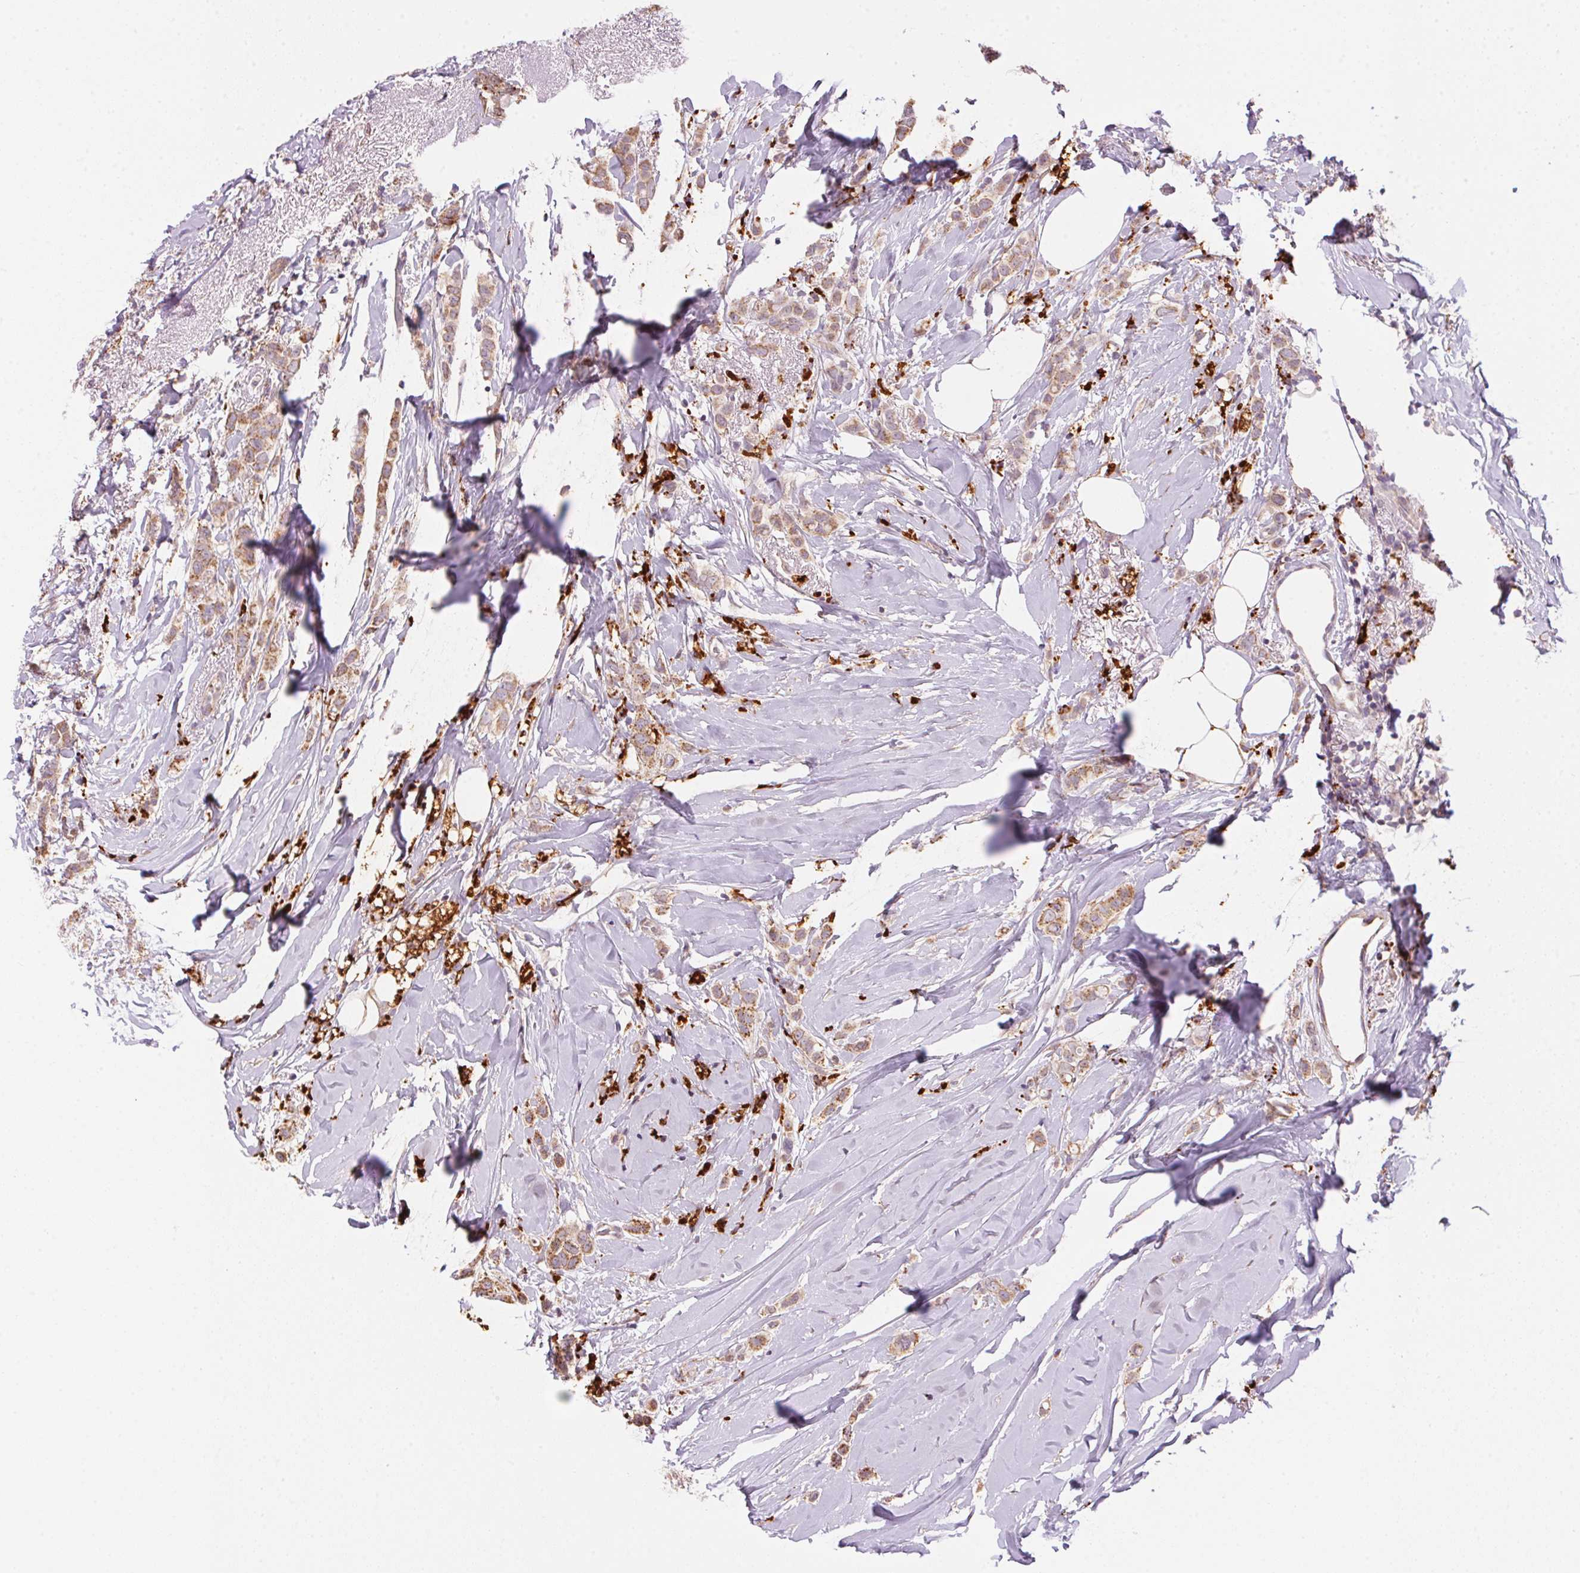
{"staining": {"intensity": "weak", "quantity": ">75%", "location": "cytoplasmic/membranous"}, "tissue": "breast cancer", "cell_type": "Tumor cells", "image_type": "cancer", "snomed": [{"axis": "morphology", "description": "Lobular carcinoma"}, {"axis": "topography", "description": "Breast"}], "caption": "Protein staining shows weak cytoplasmic/membranous positivity in approximately >75% of tumor cells in breast cancer (lobular carcinoma).", "gene": "ADH5", "patient": {"sex": "female", "age": 66}}